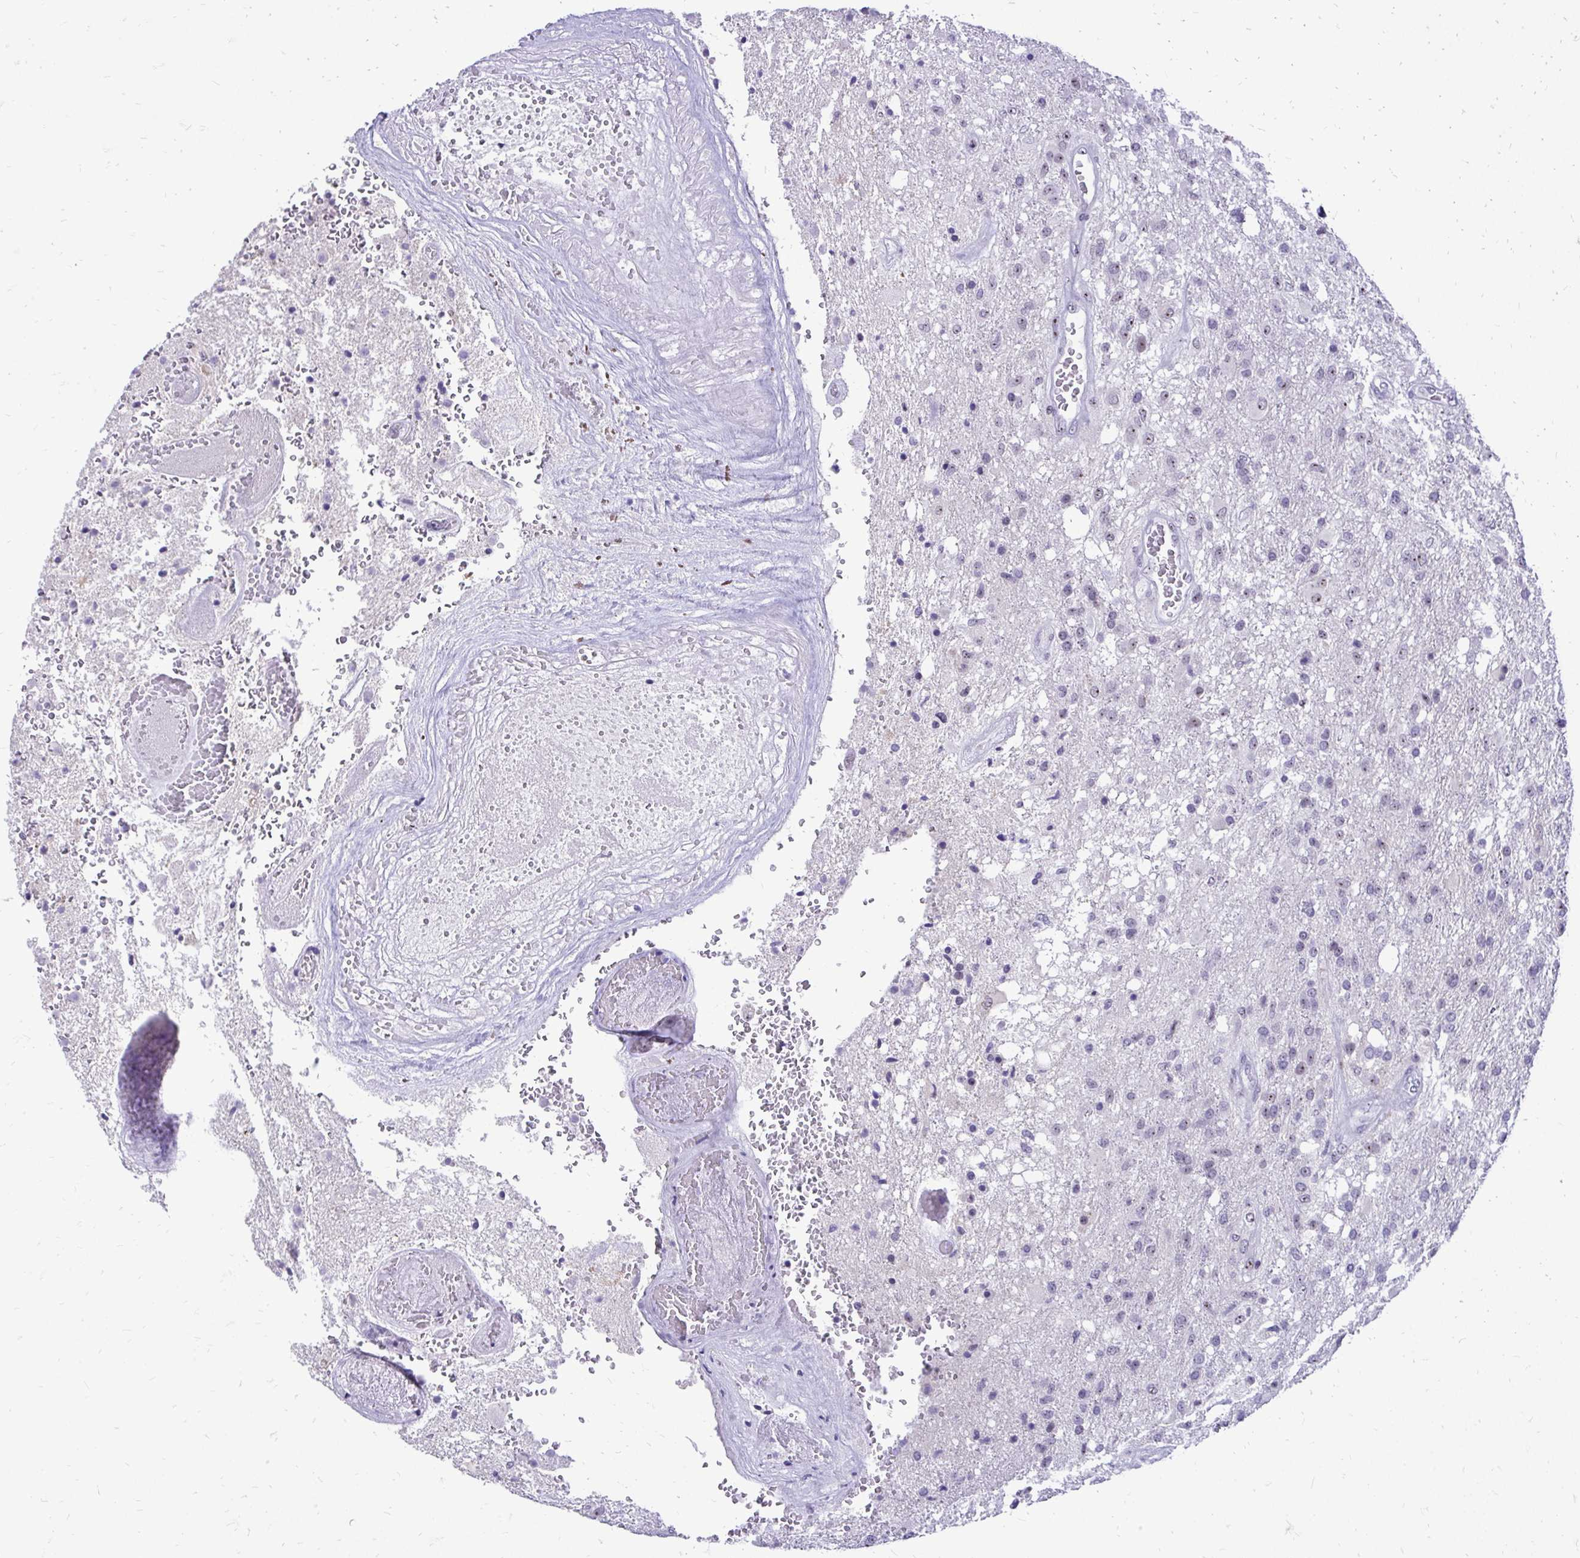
{"staining": {"intensity": "weak", "quantity": "<25%", "location": "nuclear"}, "tissue": "glioma", "cell_type": "Tumor cells", "image_type": "cancer", "snomed": [{"axis": "morphology", "description": "Glioma, malignant, High grade"}, {"axis": "topography", "description": "Brain"}], "caption": "High magnification brightfield microscopy of malignant glioma (high-grade) stained with DAB (brown) and counterstained with hematoxylin (blue): tumor cells show no significant expression.", "gene": "NIFK", "patient": {"sex": "female", "age": 74}}